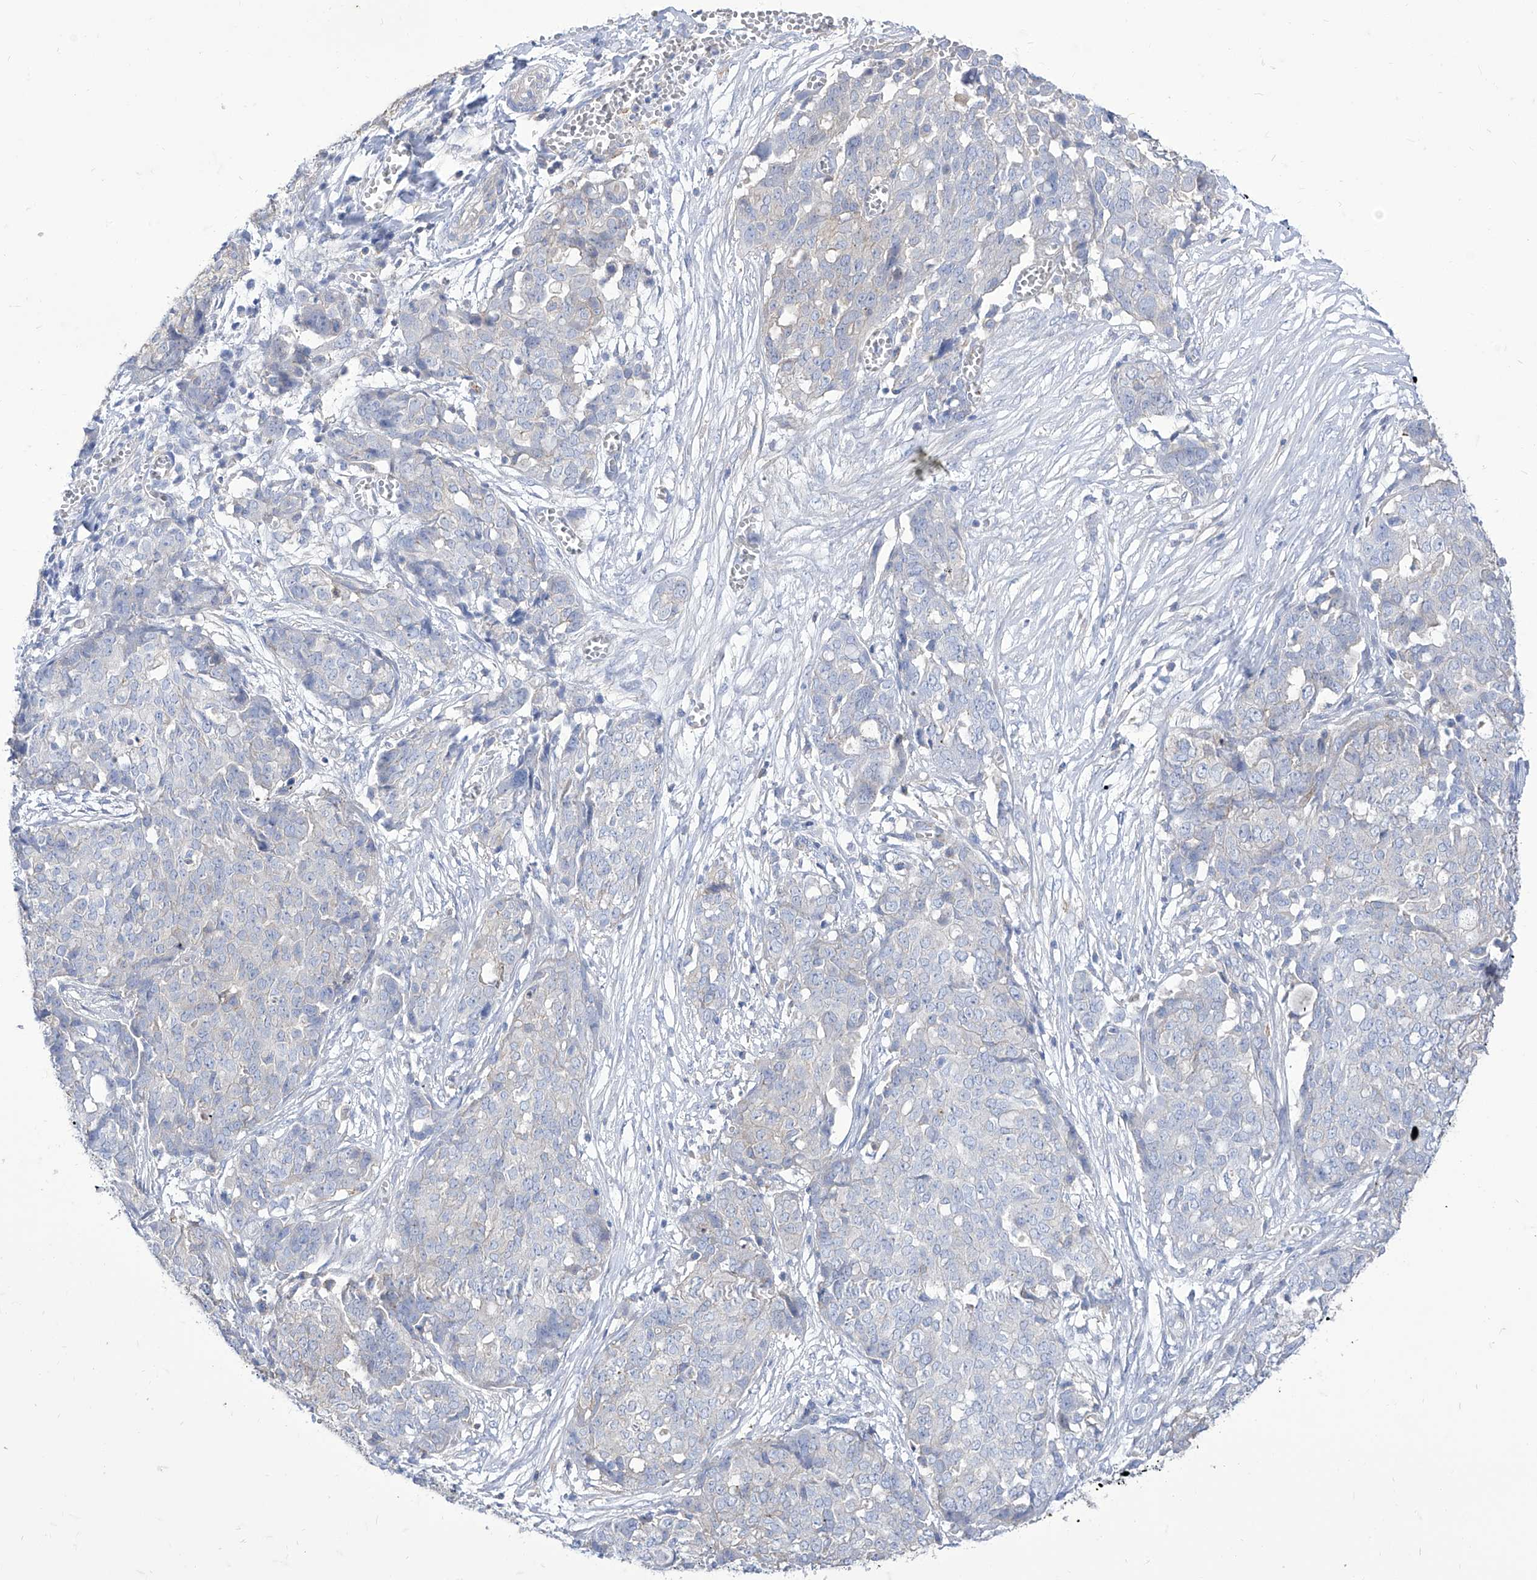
{"staining": {"intensity": "negative", "quantity": "none", "location": "none"}, "tissue": "ovarian cancer", "cell_type": "Tumor cells", "image_type": "cancer", "snomed": [{"axis": "morphology", "description": "Cystadenocarcinoma, serous, NOS"}, {"axis": "topography", "description": "Soft tissue"}, {"axis": "topography", "description": "Ovary"}], "caption": "DAB (3,3'-diaminobenzidine) immunohistochemical staining of serous cystadenocarcinoma (ovarian) exhibits no significant positivity in tumor cells.", "gene": "C1orf74", "patient": {"sex": "female", "age": 57}}